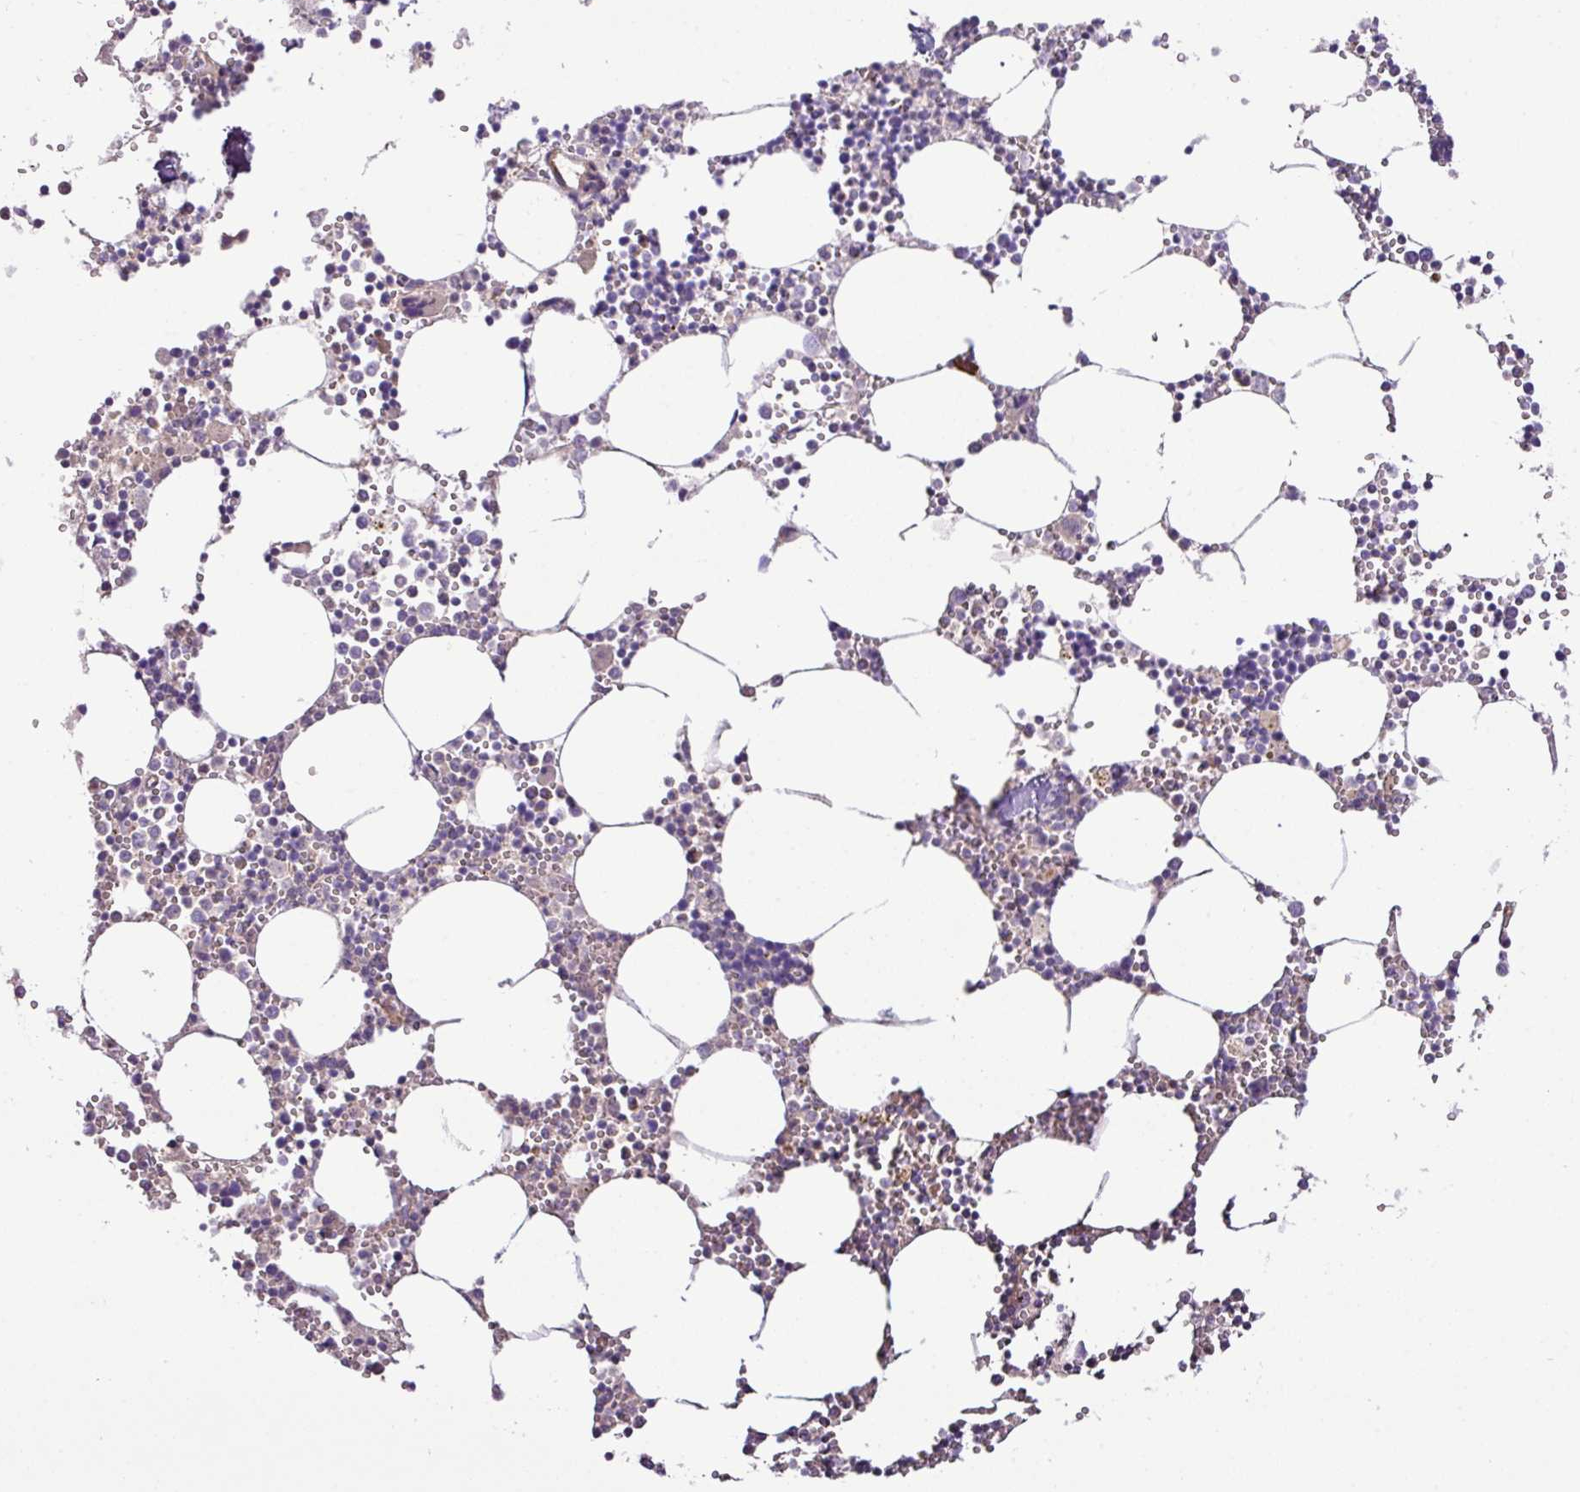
{"staining": {"intensity": "negative", "quantity": "none", "location": "none"}, "tissue": "bone marrow", "cell_type": "Hematopoietic cells", "image_type": "normal", "snomed": [{"axis": "morphology", "description": "Normal tissue, NOS"}, {"axis": "topography", "description": "Bone marrow"}], "caption": "Immunohistochemical staining of normal human bone marrow exhibits no significant positivity in hematopoietic cells. The staining was performed using DAB to visualize the protein expression in brown, while the nuclei were stained in blue with hematoxylin (Magnification: 20x).", "gene": "AGR3", "patient": {"sex": "male", "age": 54}}